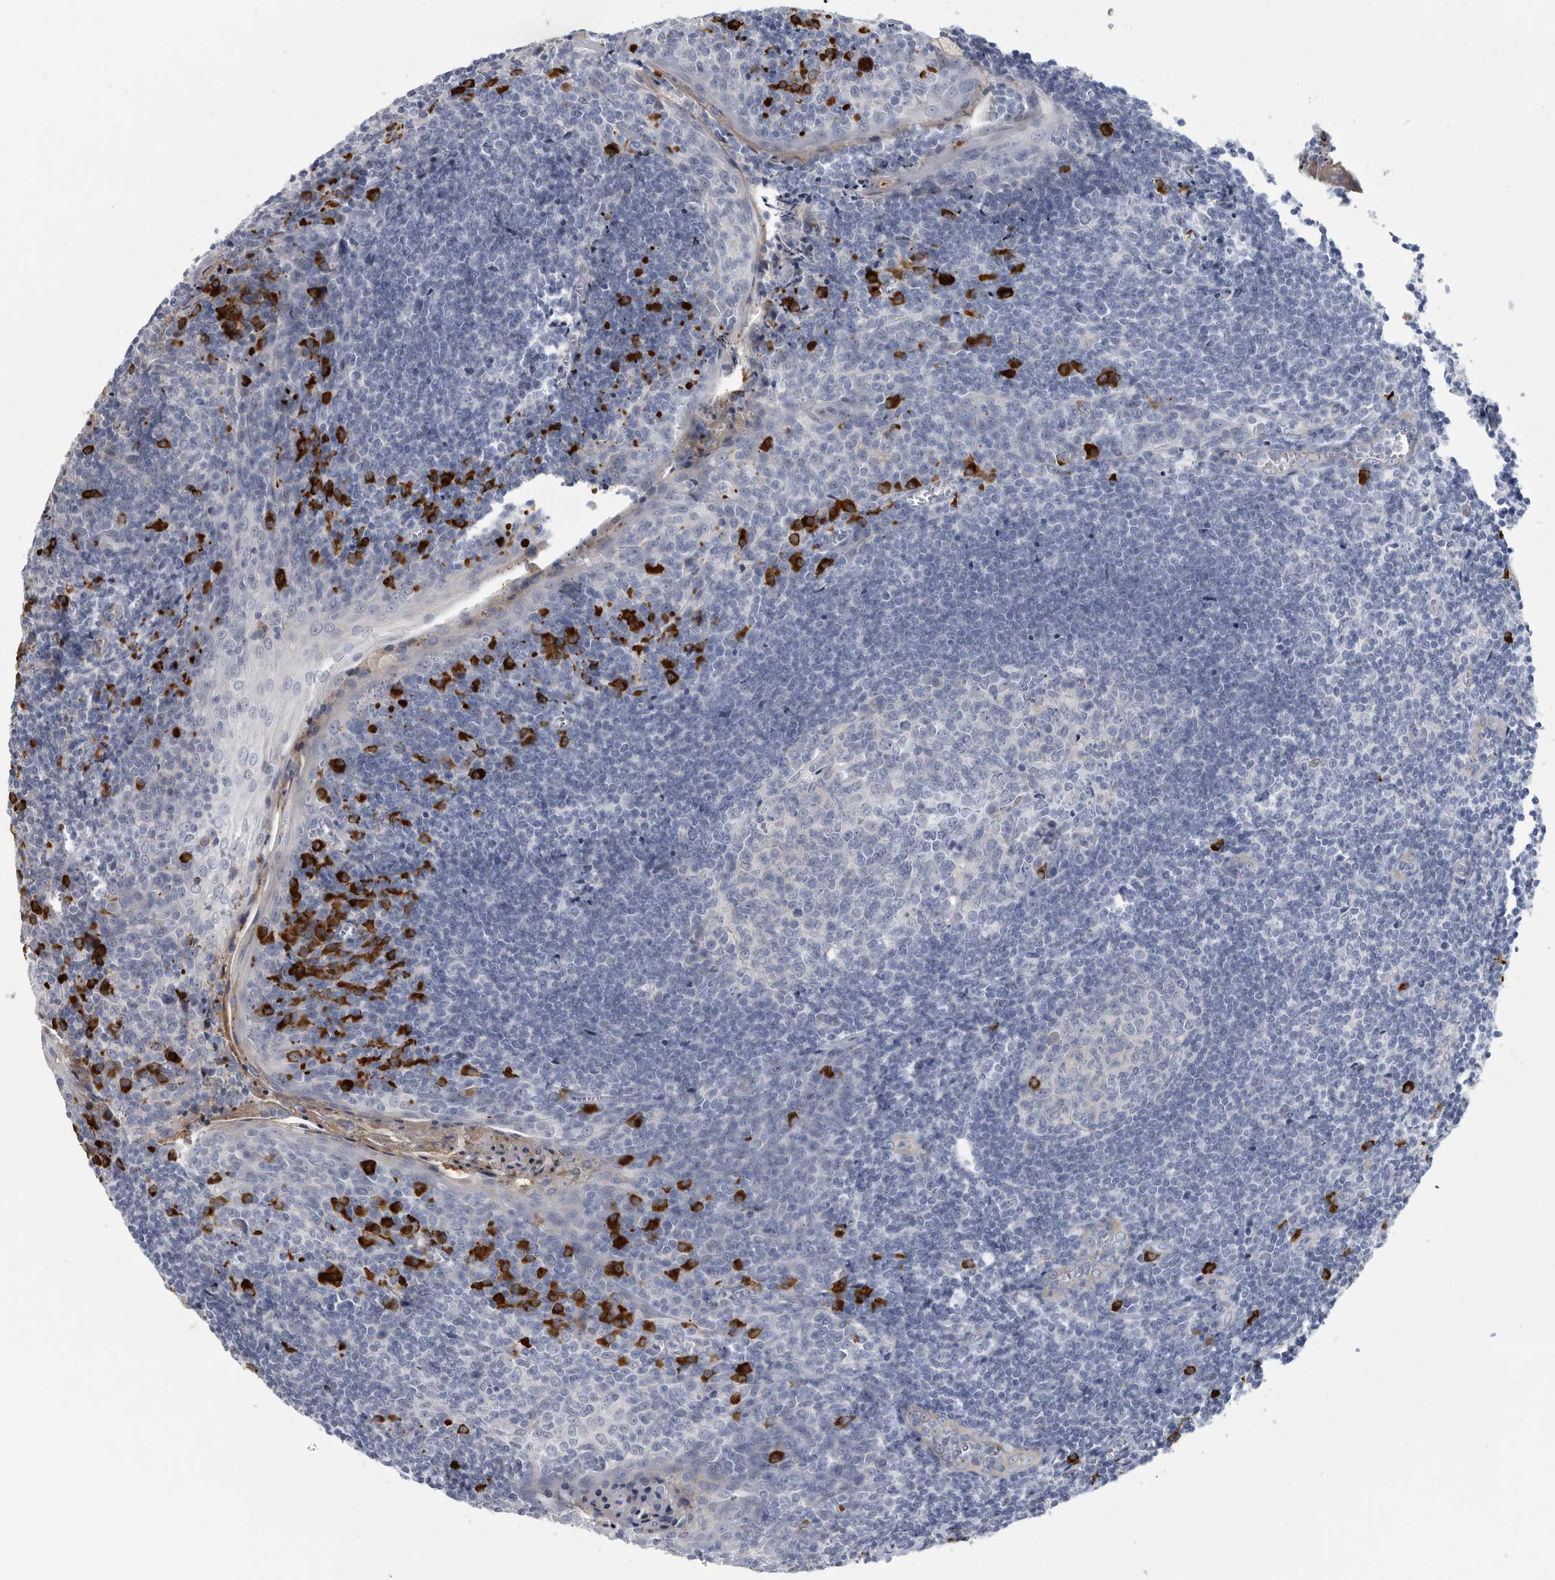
{"staining": {"intensity": "negative", "quantity": "none", "location": "none"}, "tissue": "tonsil", "cell_type": "Germinal center cells", "image_type": "normal", "snomed": [{"axis": "morphology", "description": "Normal tissue, NOS"}, {"axis": "topography", "description": "Tonsil"}], "caption": "This micrograph is of benign tonsil stained with immunohistochemistry (IHC) to label a protein in brown with the nuclei are counter-stained blue. There is no expression in germinal center cells. (DAB immunohistochemistry with hematoxylin counter stain).", "gene": "BTBD6", "patient": {"sex": "male", "age": 27}}